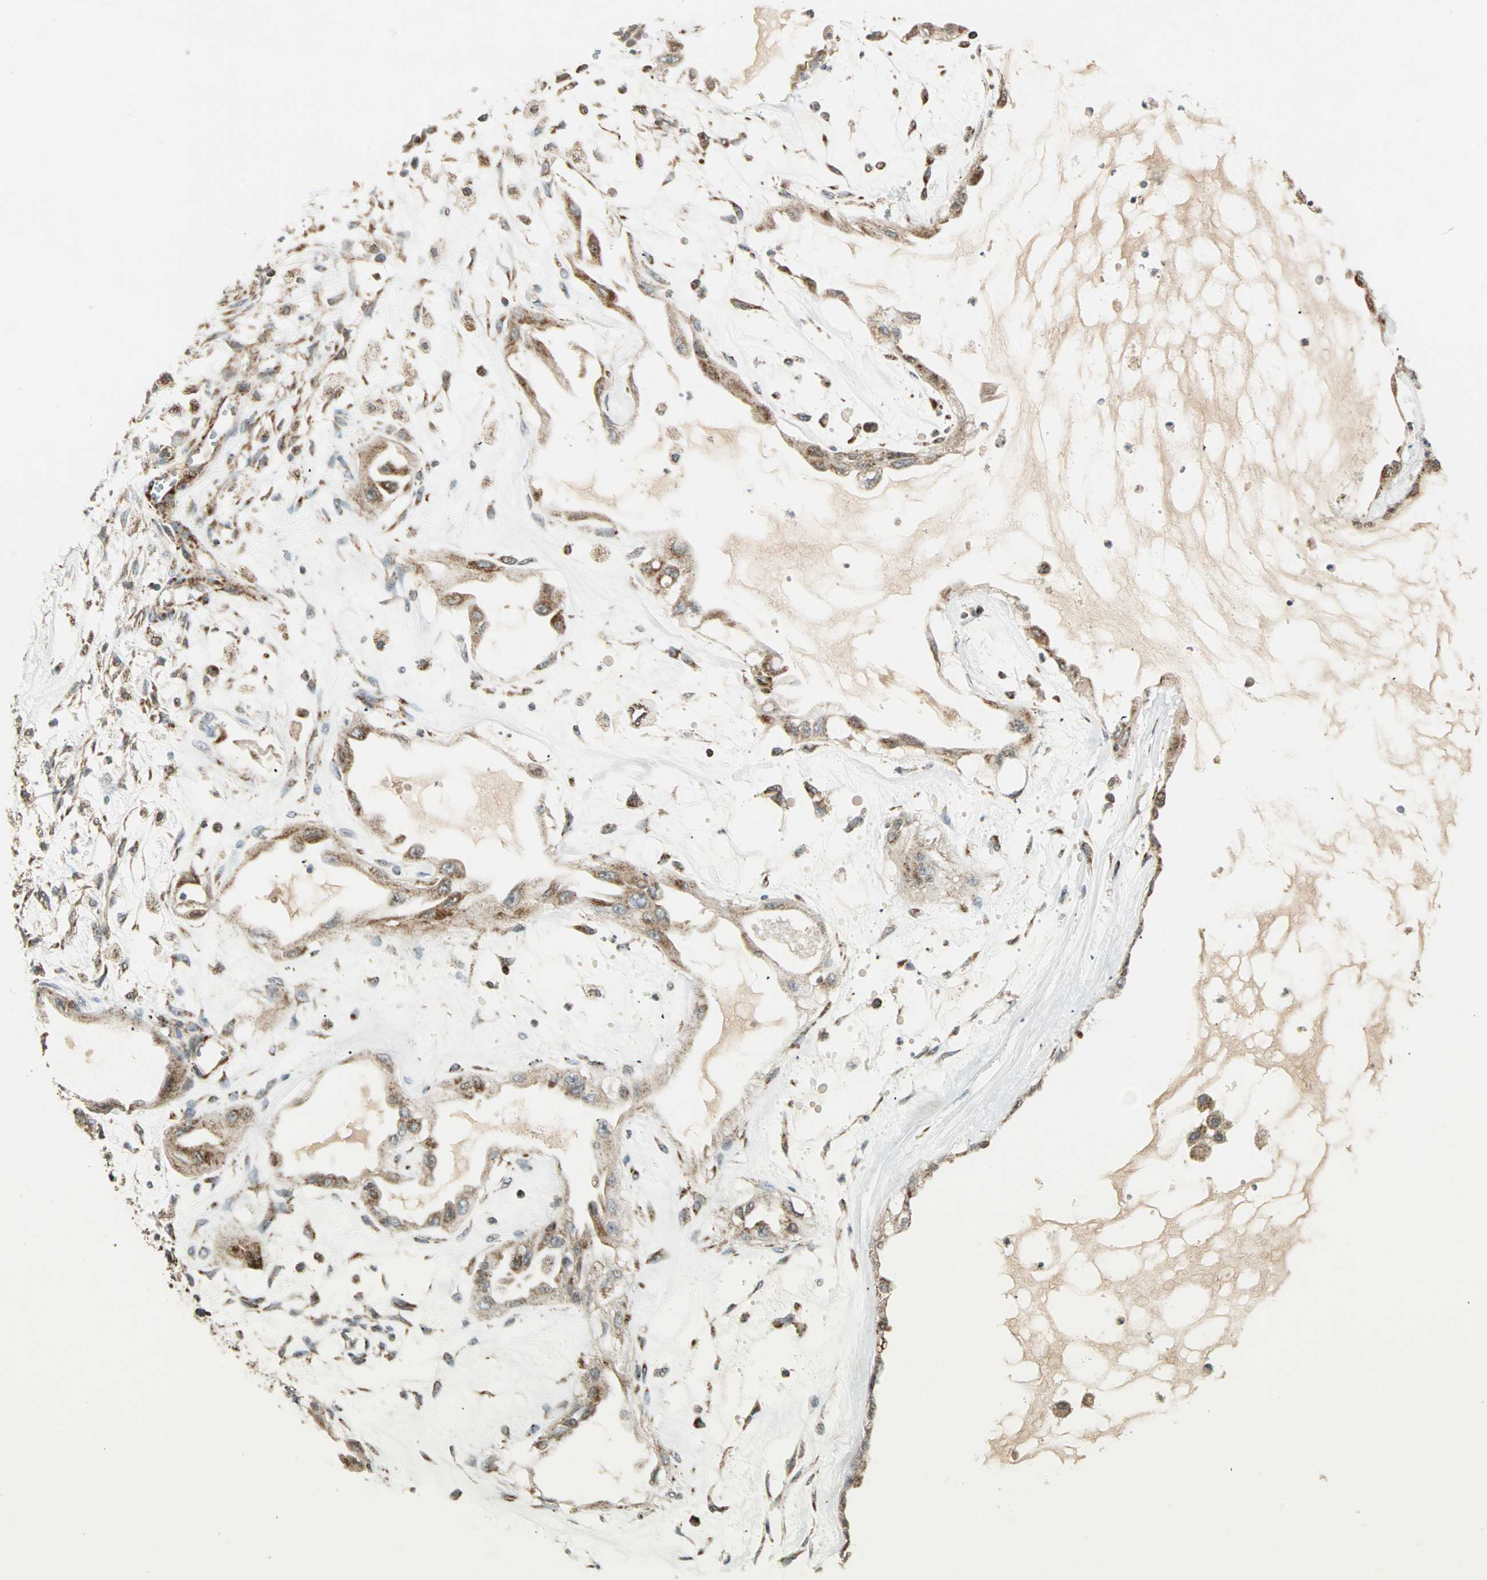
{"staining": {"intensity": "moderate", "quantity": "25%-75%", "location": "cytoplasmic/membranous"}, "tissue": "ovarian cancer", "cell_type": "Tumor cells", "image_type": "cancer", "snomed": [{"axis": "morphology", "description": "Carcinoma, NOS"}, {"axis": "morphology", "description": "Carcinoma, endometroid"}, {"axis": "topography", "description": "Ovary"}], "caption": "About 25%-75% of tumor cells in human endometroid carcinoma (ovarian) reveal moderate cytoplasmic/membranous protein staining as visualized by brown immunohistochemical staining.", "gene": "SPRY4", "patient": {"sex": "female", "age": 50}}